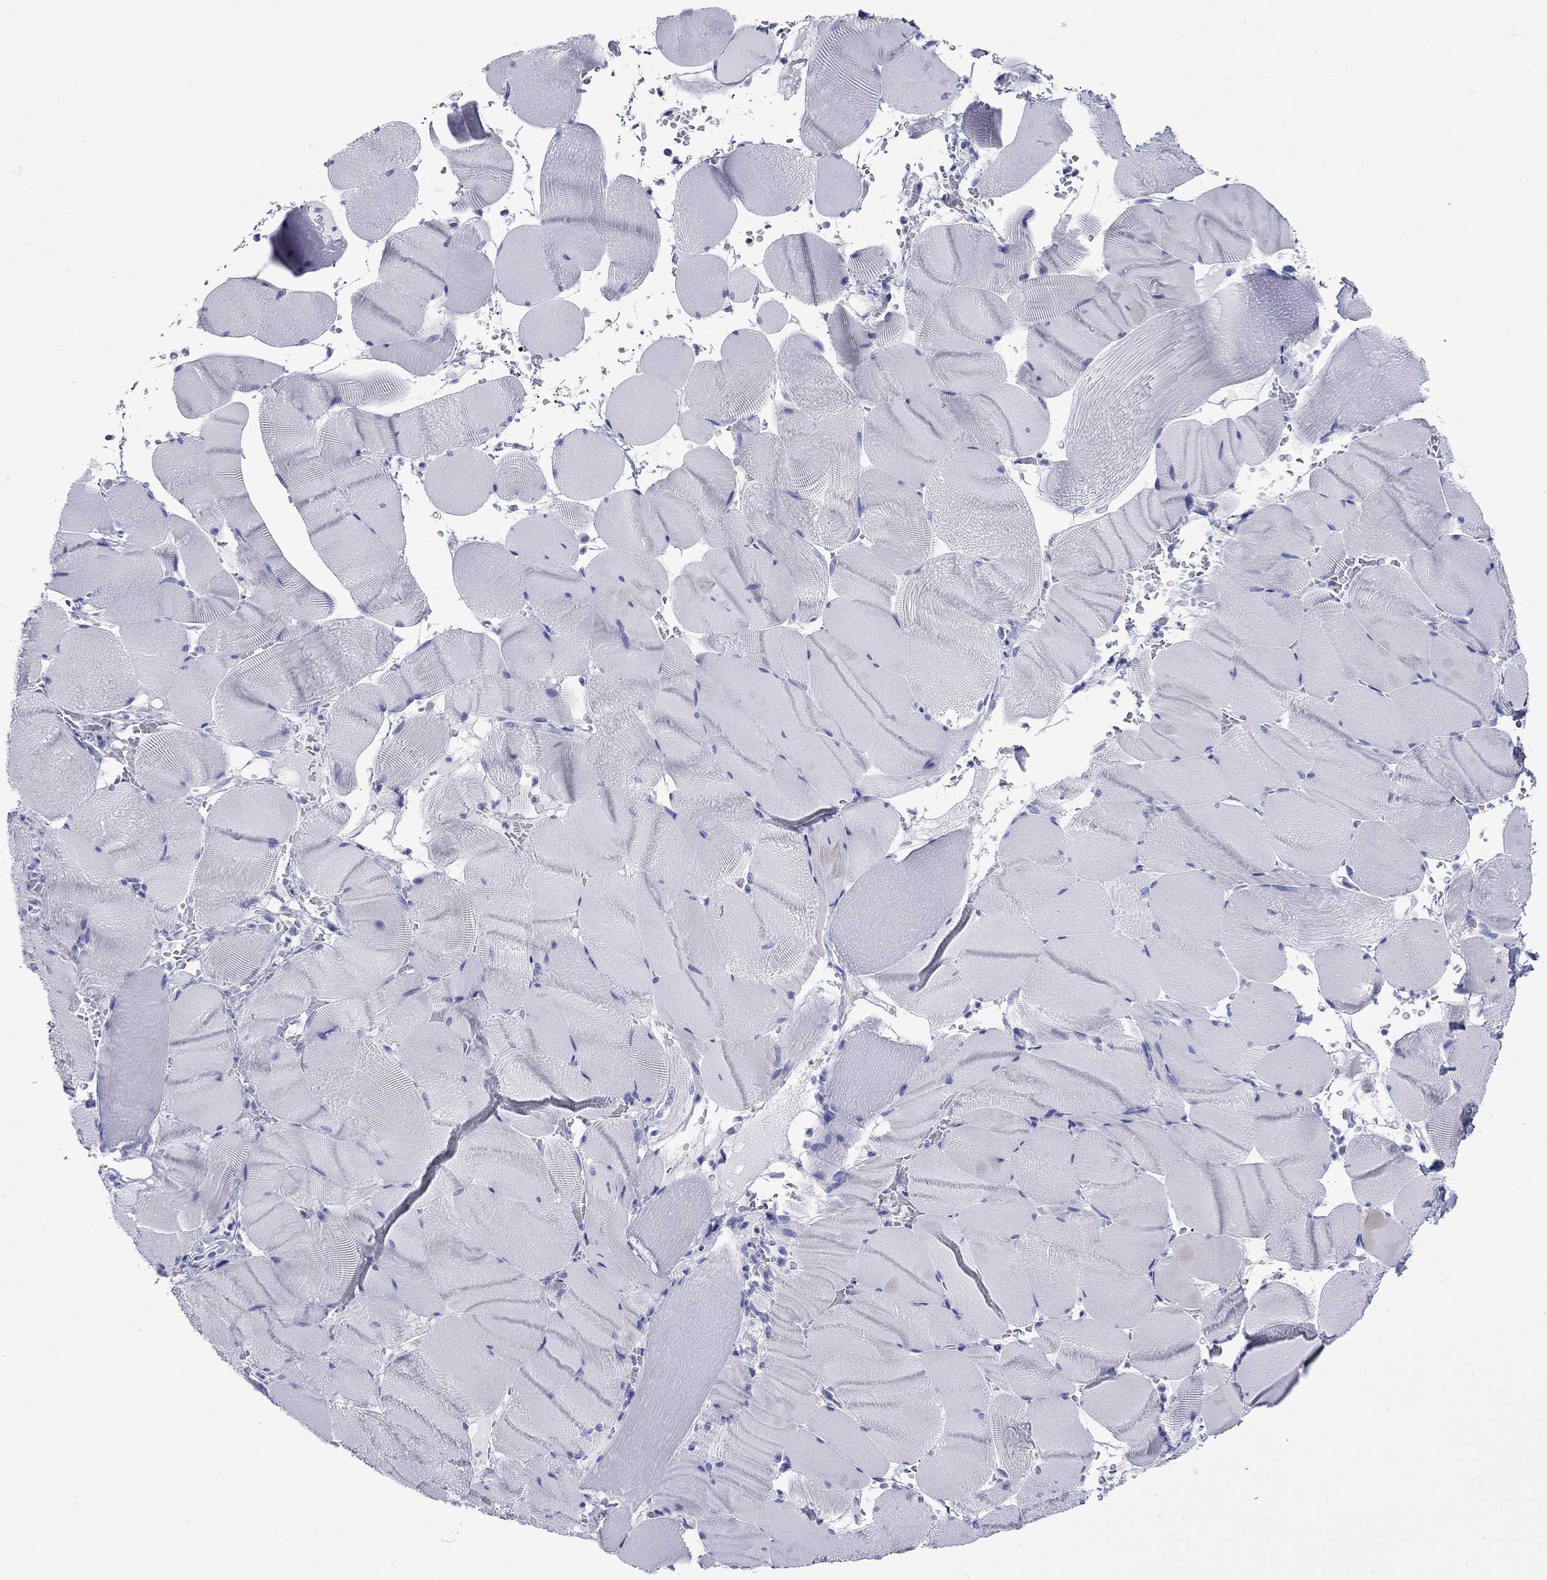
{"staining": {"intensity": "negative", "quantity": "none", "location": "none"}, "tissue": "skeletal muscle", "cell_type": "Myocytes", "image_type": "normal", "snomed": [{"axis": "morphology", "description": "Normal tissue, NOS"}, {"axis": "topography", "description": "Skeletal muscle"}], "caption": "Myocytes show no significant staining in benign skeletal muscle.", "gene": "GIP", "patient": {"sex": "male", "age": 56}}